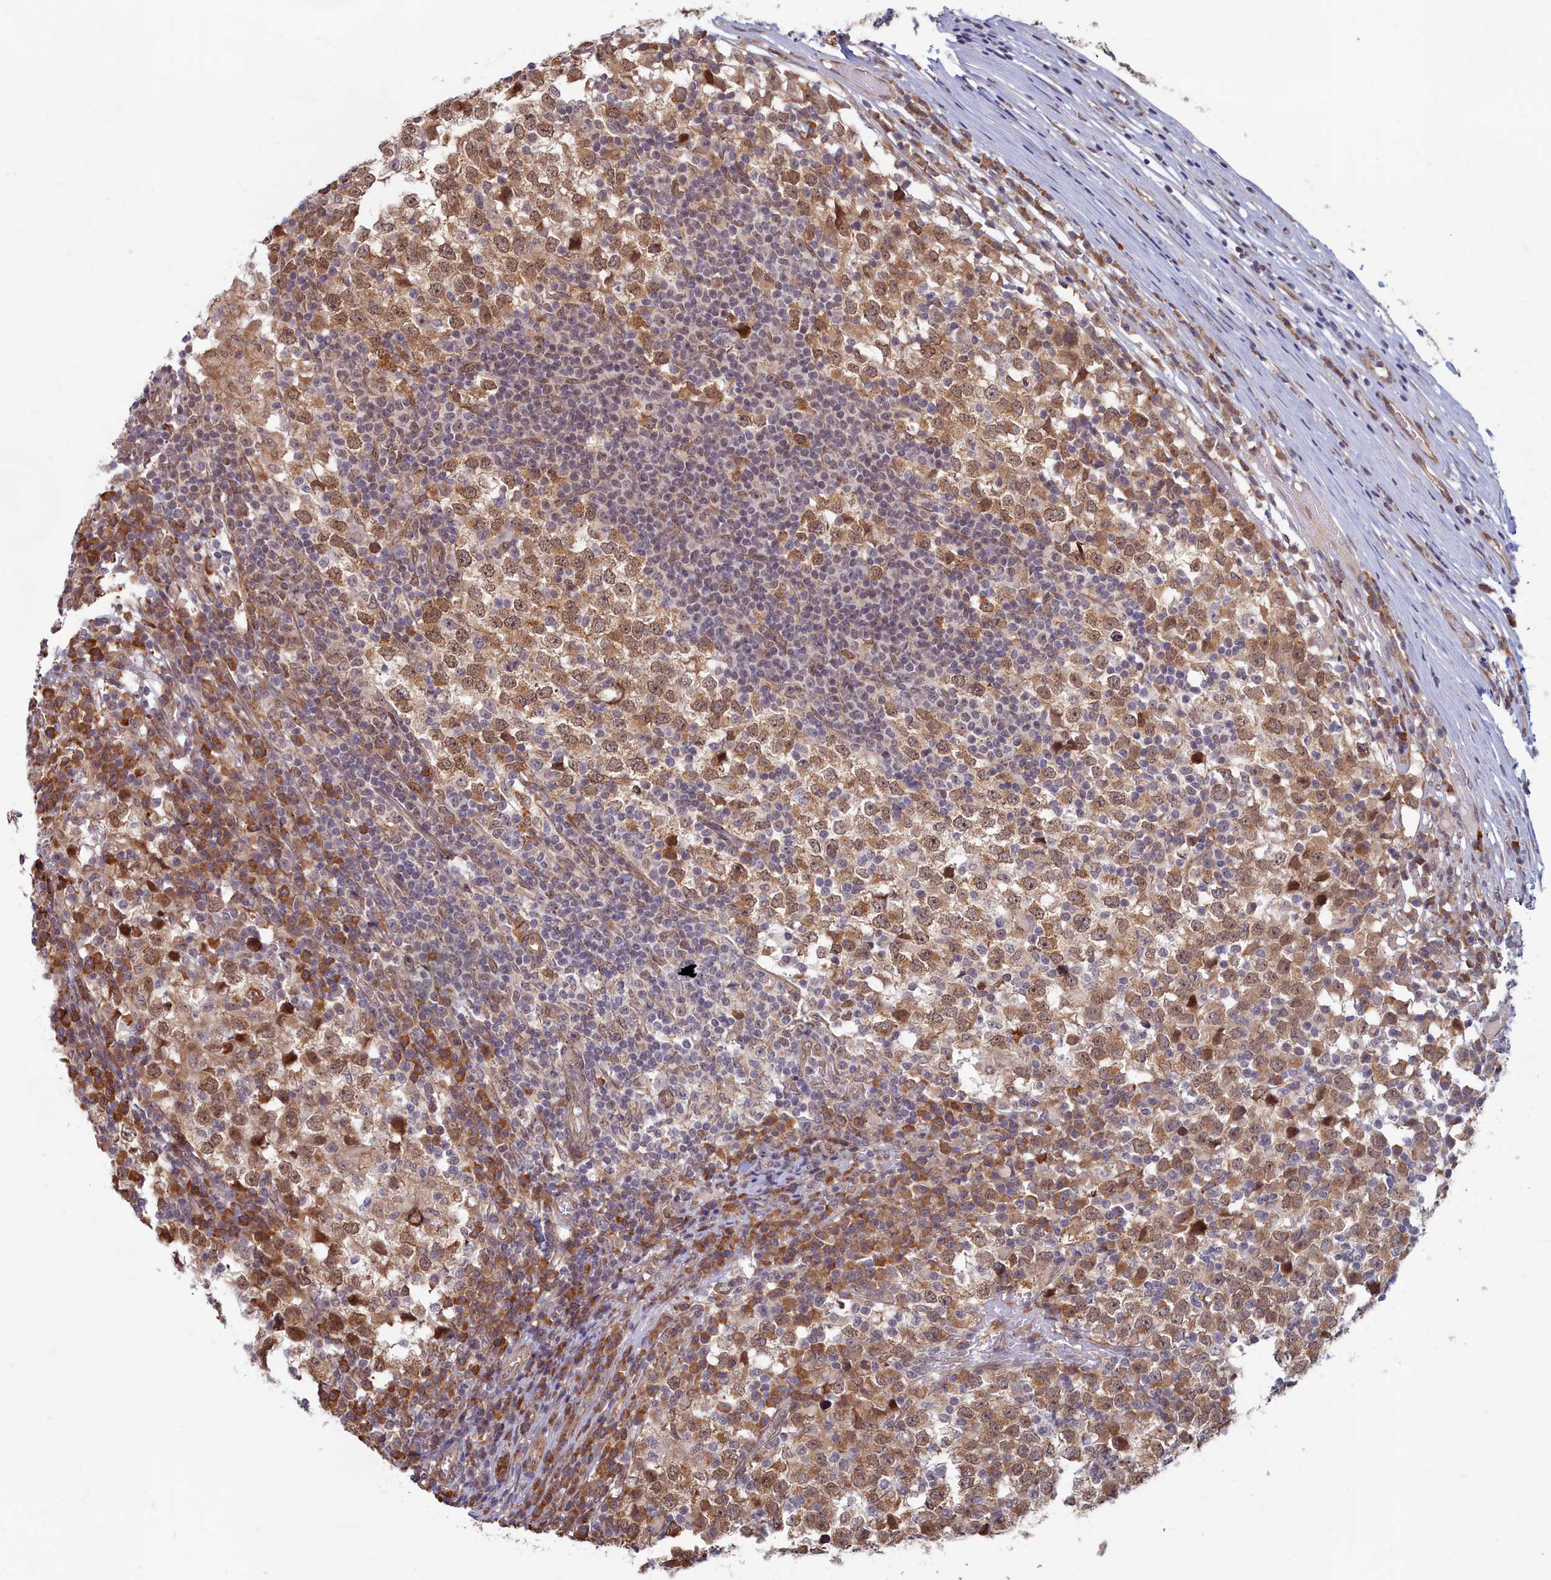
{"staining": {"intensity": "moderate", "quantity": ">75%", "location": "cytoplasmic/membranous,nuclear"}, "tissue": "testis cancer", "cell_type": "Tumor cells", "image_type": "cancer", "snomed": [{"axis": "morphology", "description": "Seminoma, NOS"}, {"axis": "topography", "description": "Testis"}], "caption": "This is an image of immunohistochemistry (IHC) staining of testis cancer, which shows moderate positivity in the cytoplasmic/membranous and nuclear of tumor cells.", "gene": "MAK16", "patient": {"sex": "male", "age": 65}}